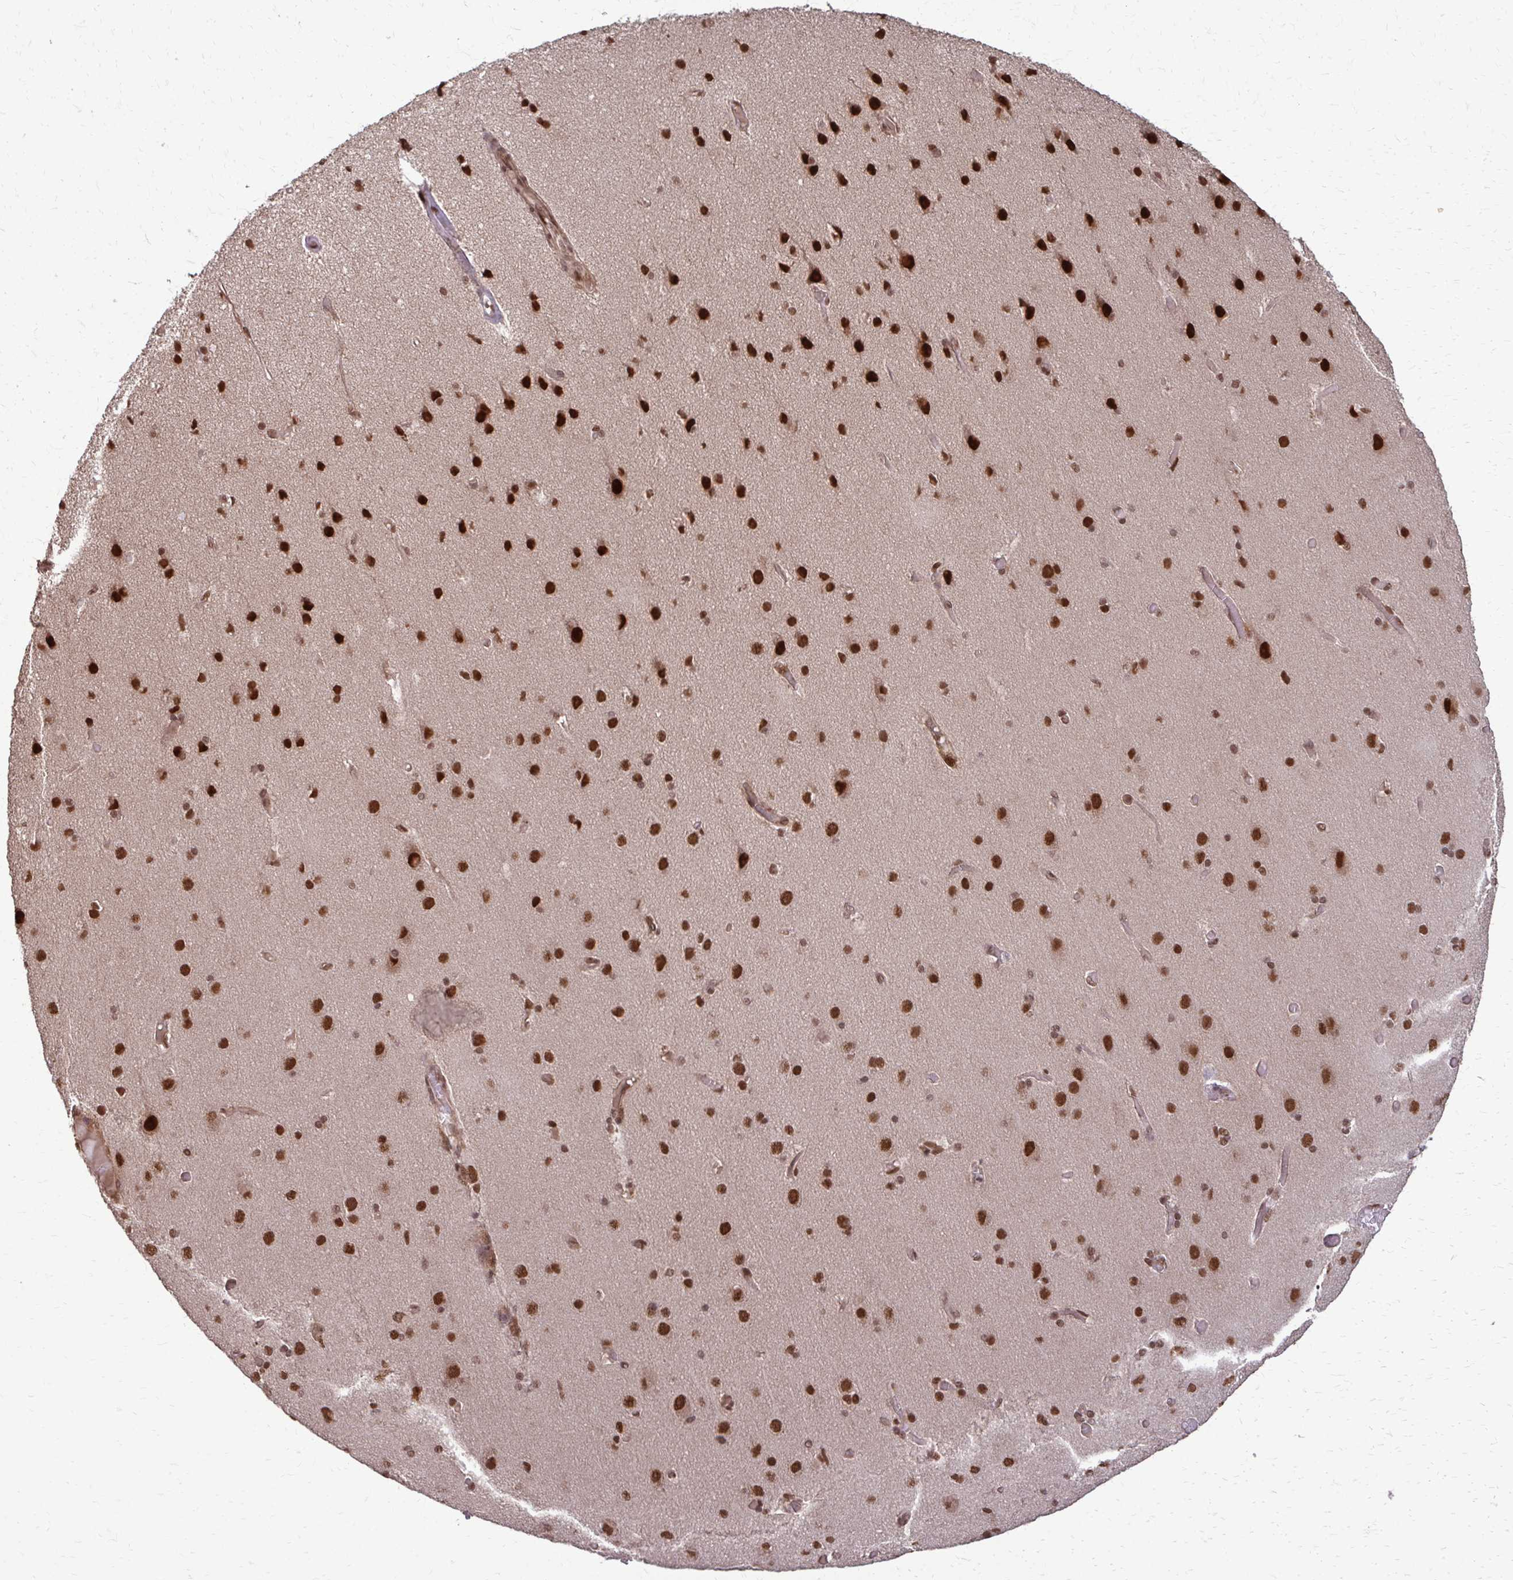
{"staining": {"intensity": "moderate", "quantity": ">75%", "location": "cytoplasmic/membranous,nuclear"}, "tissue": "cerebral cortex", "cell_type": "Endothelial cells", "image_type": "normal", "snomed": [{"axis": "morphology", "description": "Normal tissue, NOS"}, {"axis": "morphology", "description": "Glioma, malignant, High grade"}, {"axis": "topography", "description": "Cerebral cortex"}], "caption": "Endothelial cells demonstrate moderate cytoplasmic/membranous,nuclear expression in approximately >75% of cells in normal cerebral cortex.", "gene": "SS18", "patient": {"sex": "male", "age": 71}}